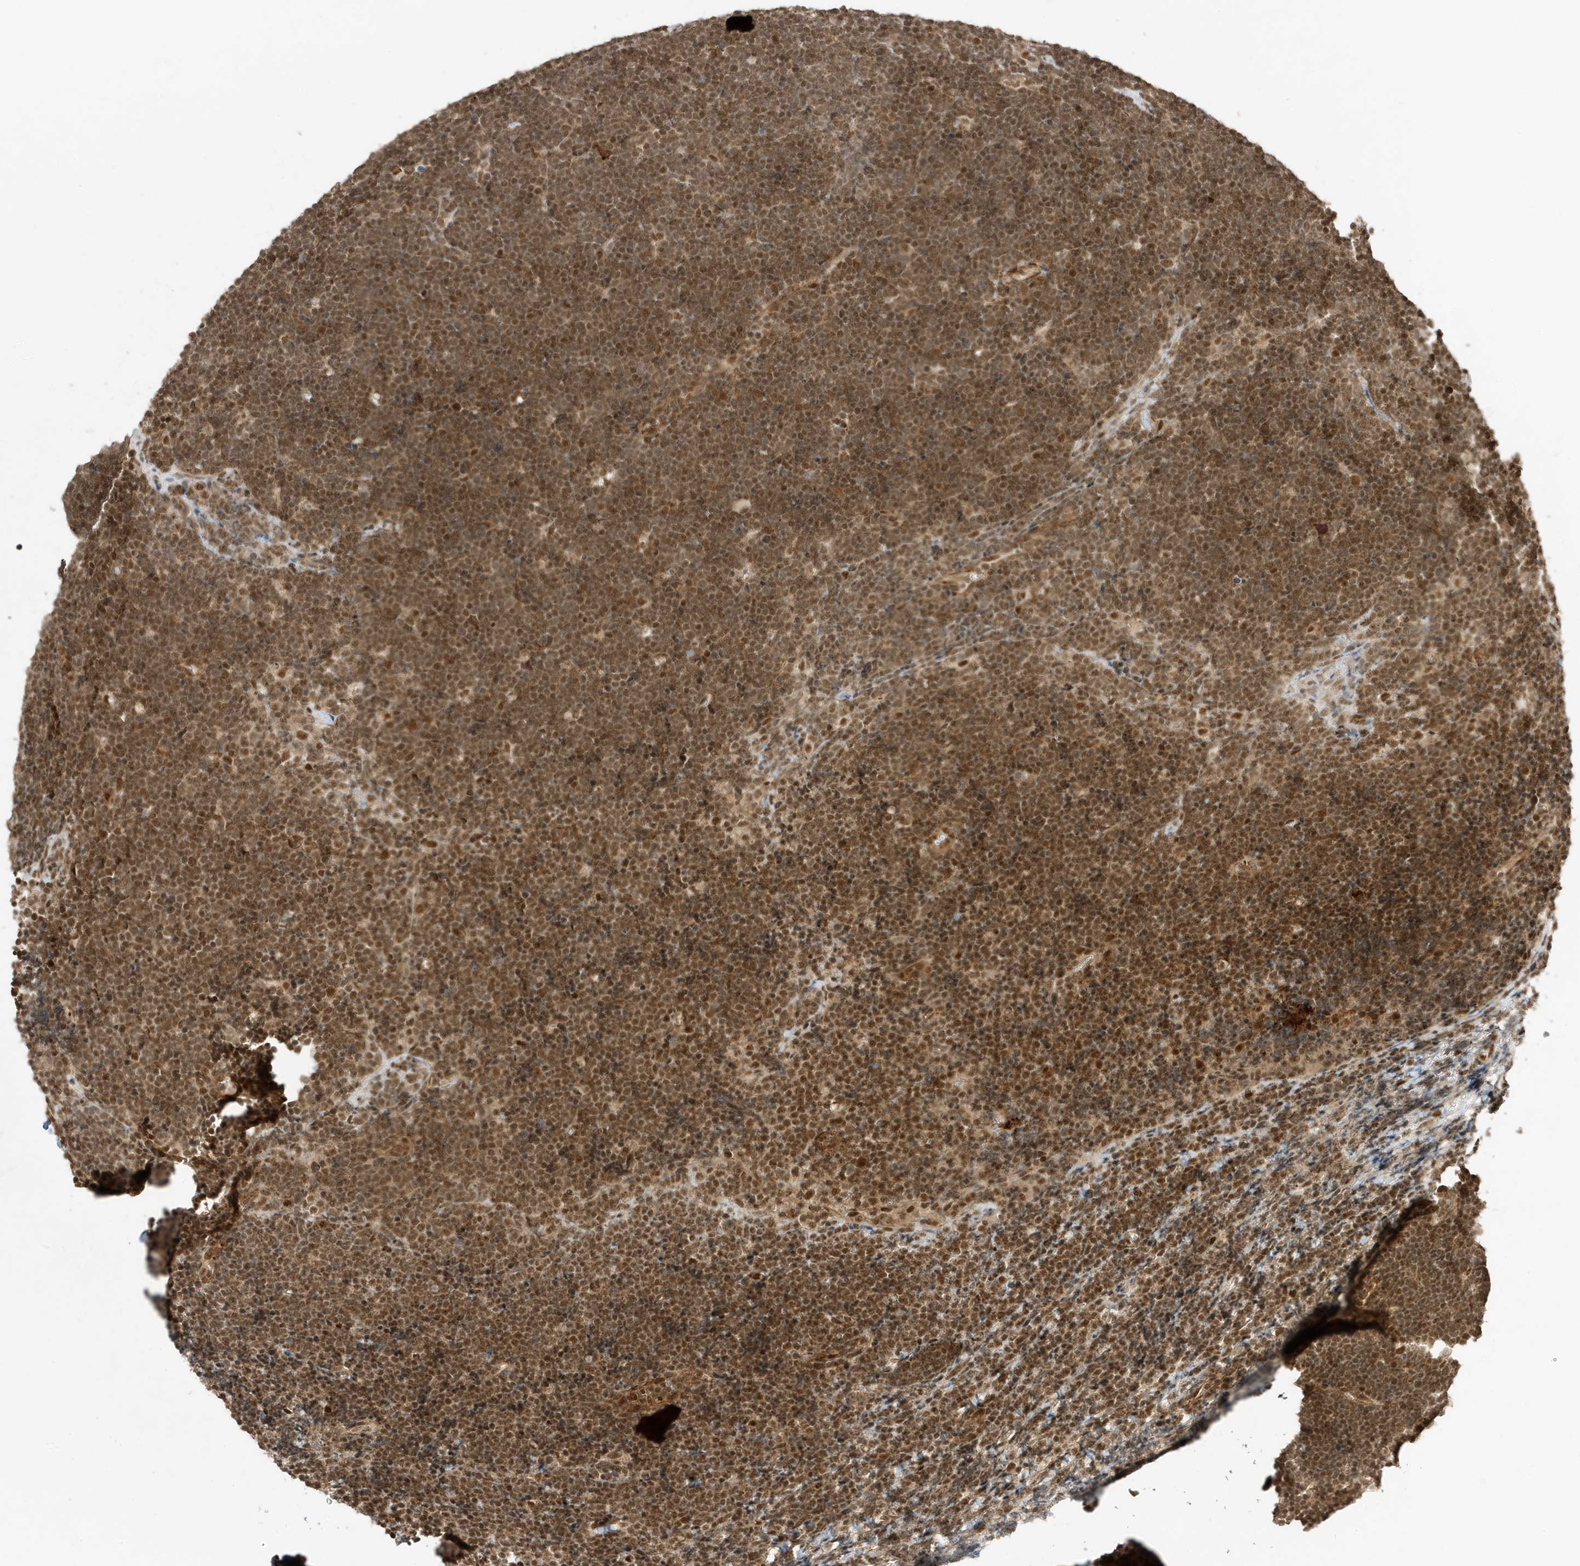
{"staining": {"intensity": "moderate", "quantity": ">75%", "location": "nuclear"}, "tissue": "lymphoma", "cell_type": "Tumor cells", "image_type": "cancer", "snomed": [{"axis": "morphology", "description": "Malignant lymphoma, non-Hodgkin's type, High grade"}, {"axis": "topography", "description": "Lymph node"}], "caption": "Immunohistochemistry (IHC) (DAB (3,3'-diaminobenzidine)) staining of high-grade malignant lymphoma, non-Hodgkin's type demonstrates moderate nuclear protein expression in about >75% of tumor cells.", "gene": "MAST3", "patient": {"sex": "male", "age": 13}}